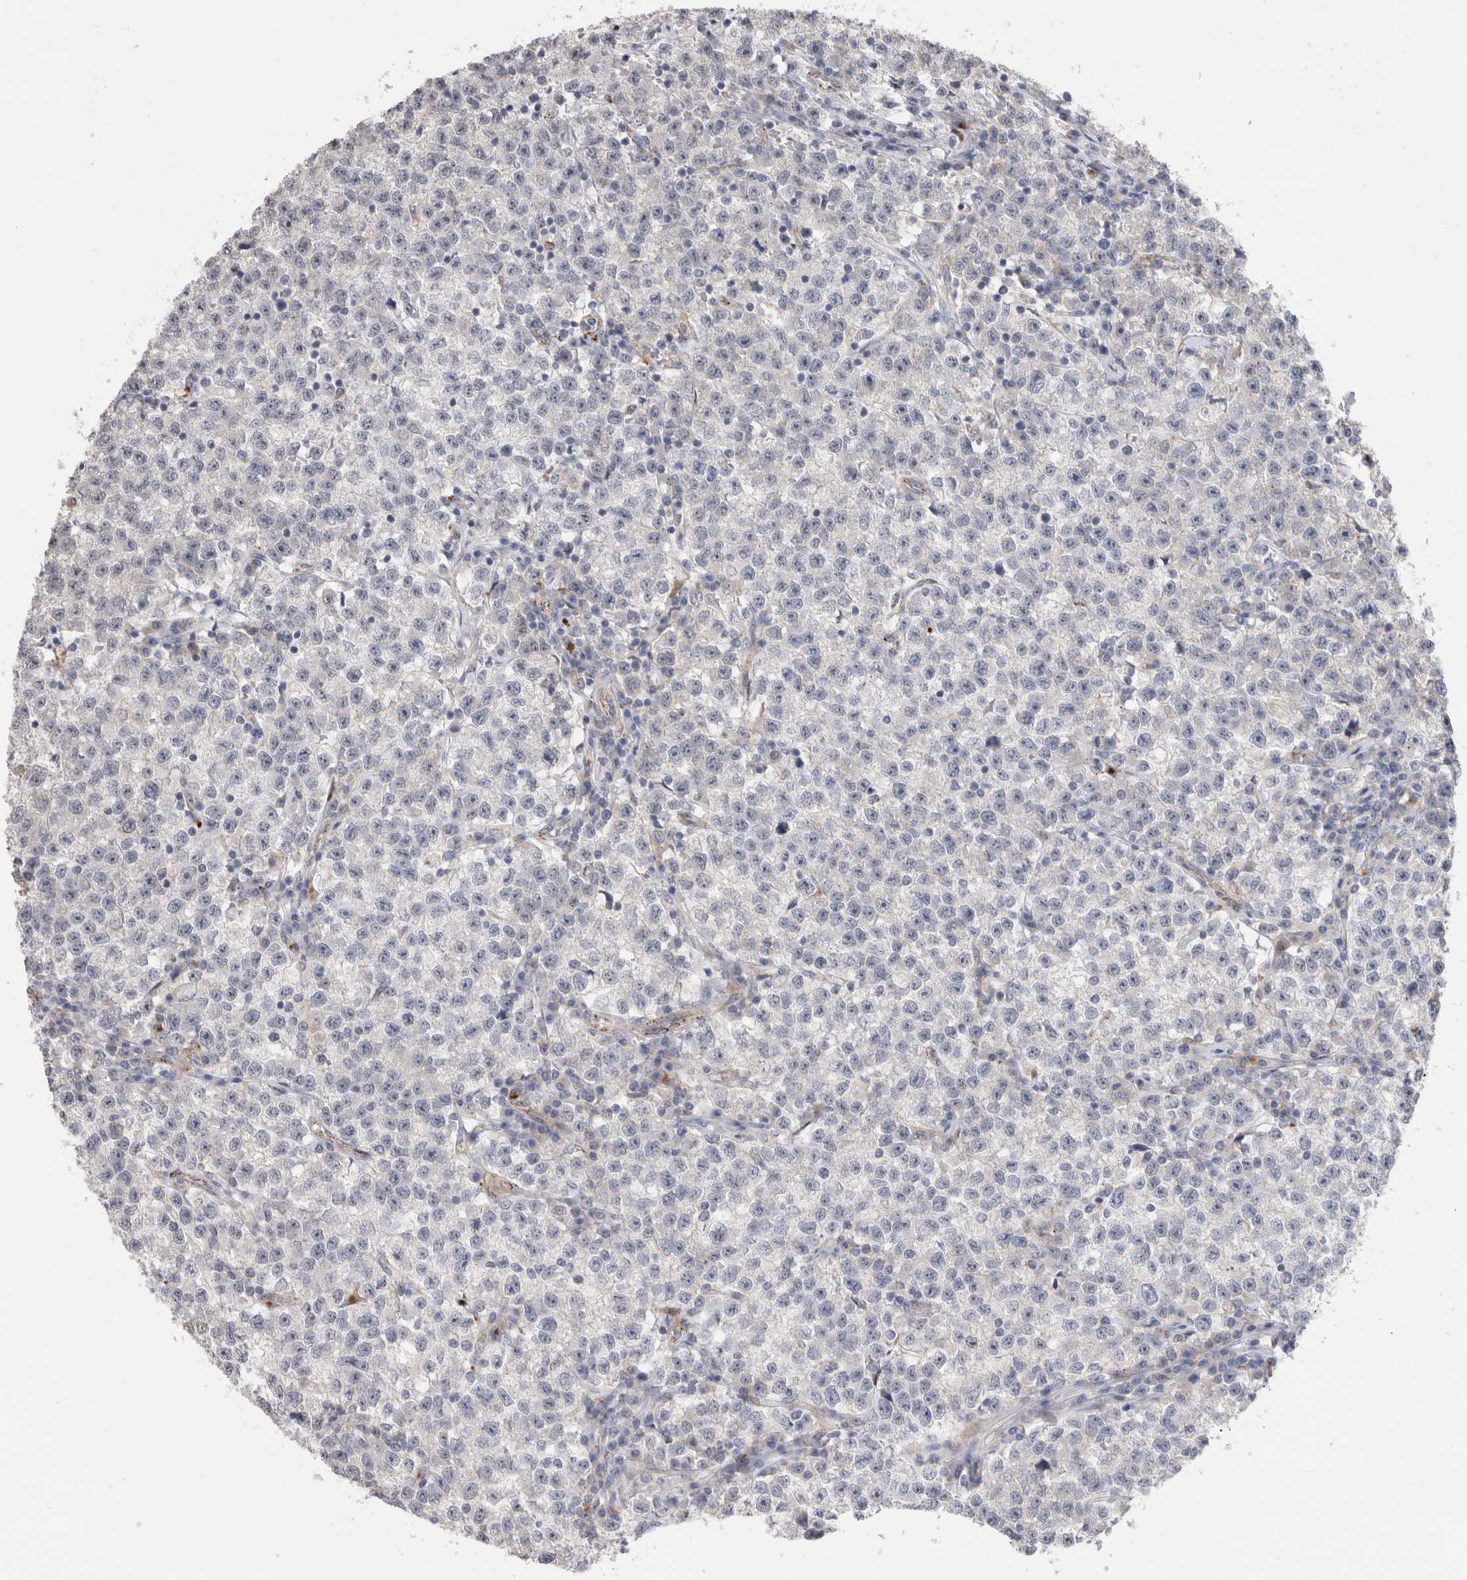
{"staining": {"intensity": "negative", "quantity": "none", "location": "none"}, "tissue": "testis cancer", "cell_type": "Tumor cells", "image_type": "cancer", "snomed": [{"axis": "morphology", "description": "Seminoma, NOS"}, {"axis": "topography", "description": "Testis"}], "caption": "Immunohistochemistry (IHC) micrograph of human testis cancer (seminoma) stained for a protein (brown), which shows no positivity in tumor cells. (IHC, brightfield microscopy, high magnification).", "gene": "GAA", "patient": {"sex": "male", "age": 22}}